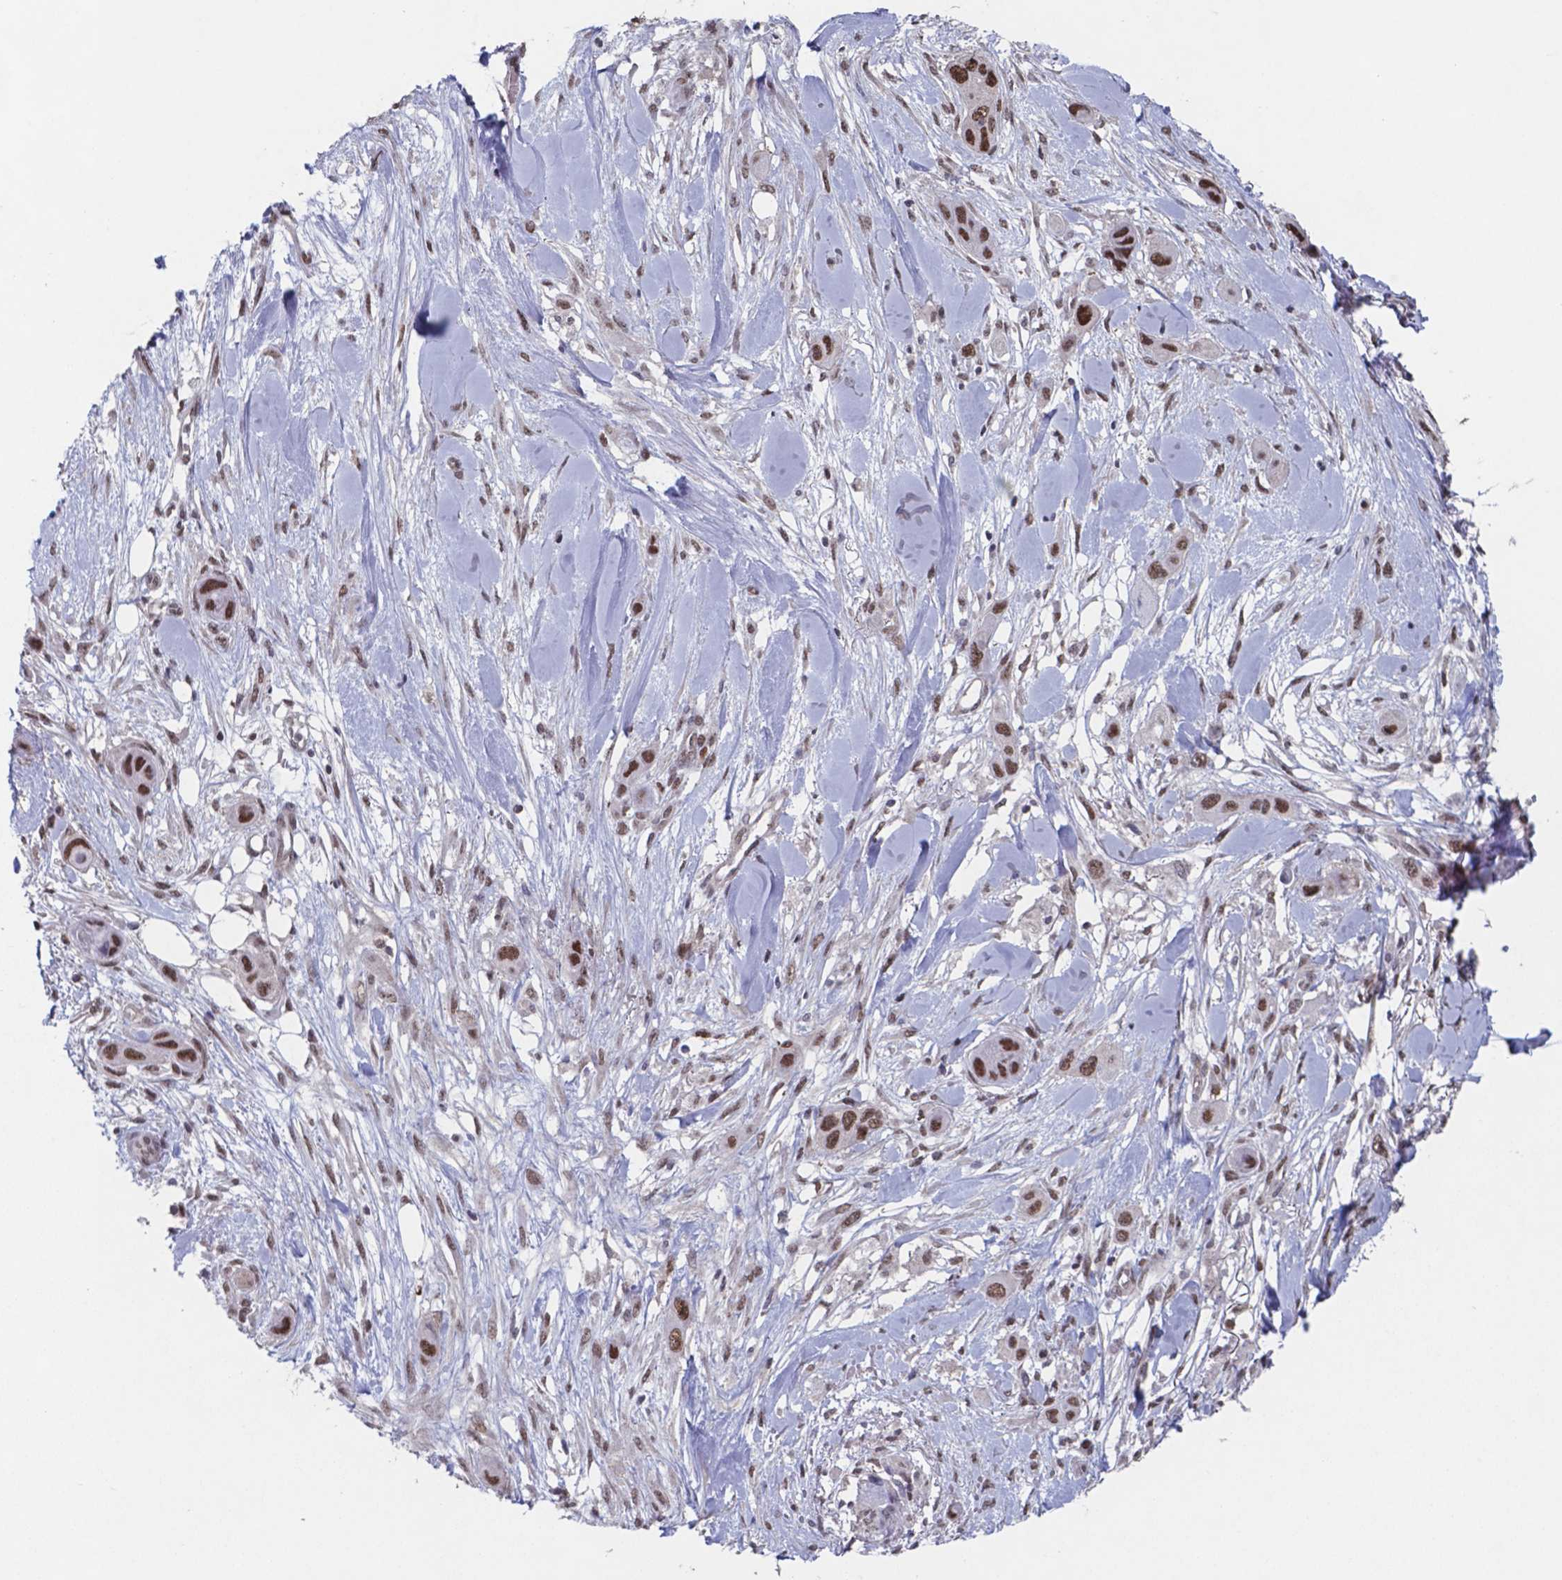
{"staining": {"intensity": "strong", "quantity": ">75%", "location": "nuclear"}, "tissue": "skin cancer", "cell_type": "Tumor cells", "image_type": "cancer", "snomed": [{"axis": "morphology", "description": "Squamous cell carcinoma, NOS"}, {"axis": "topography", "description": "Skin"}], "caption": "Human squamous cell carcinoma (skin) stained for a protein (brown) reveals strong nuclear positive positivity in approximately >75% of tumor cells.", "gene": "UBA1", "patient": {"sex": "male", "age": 79}}